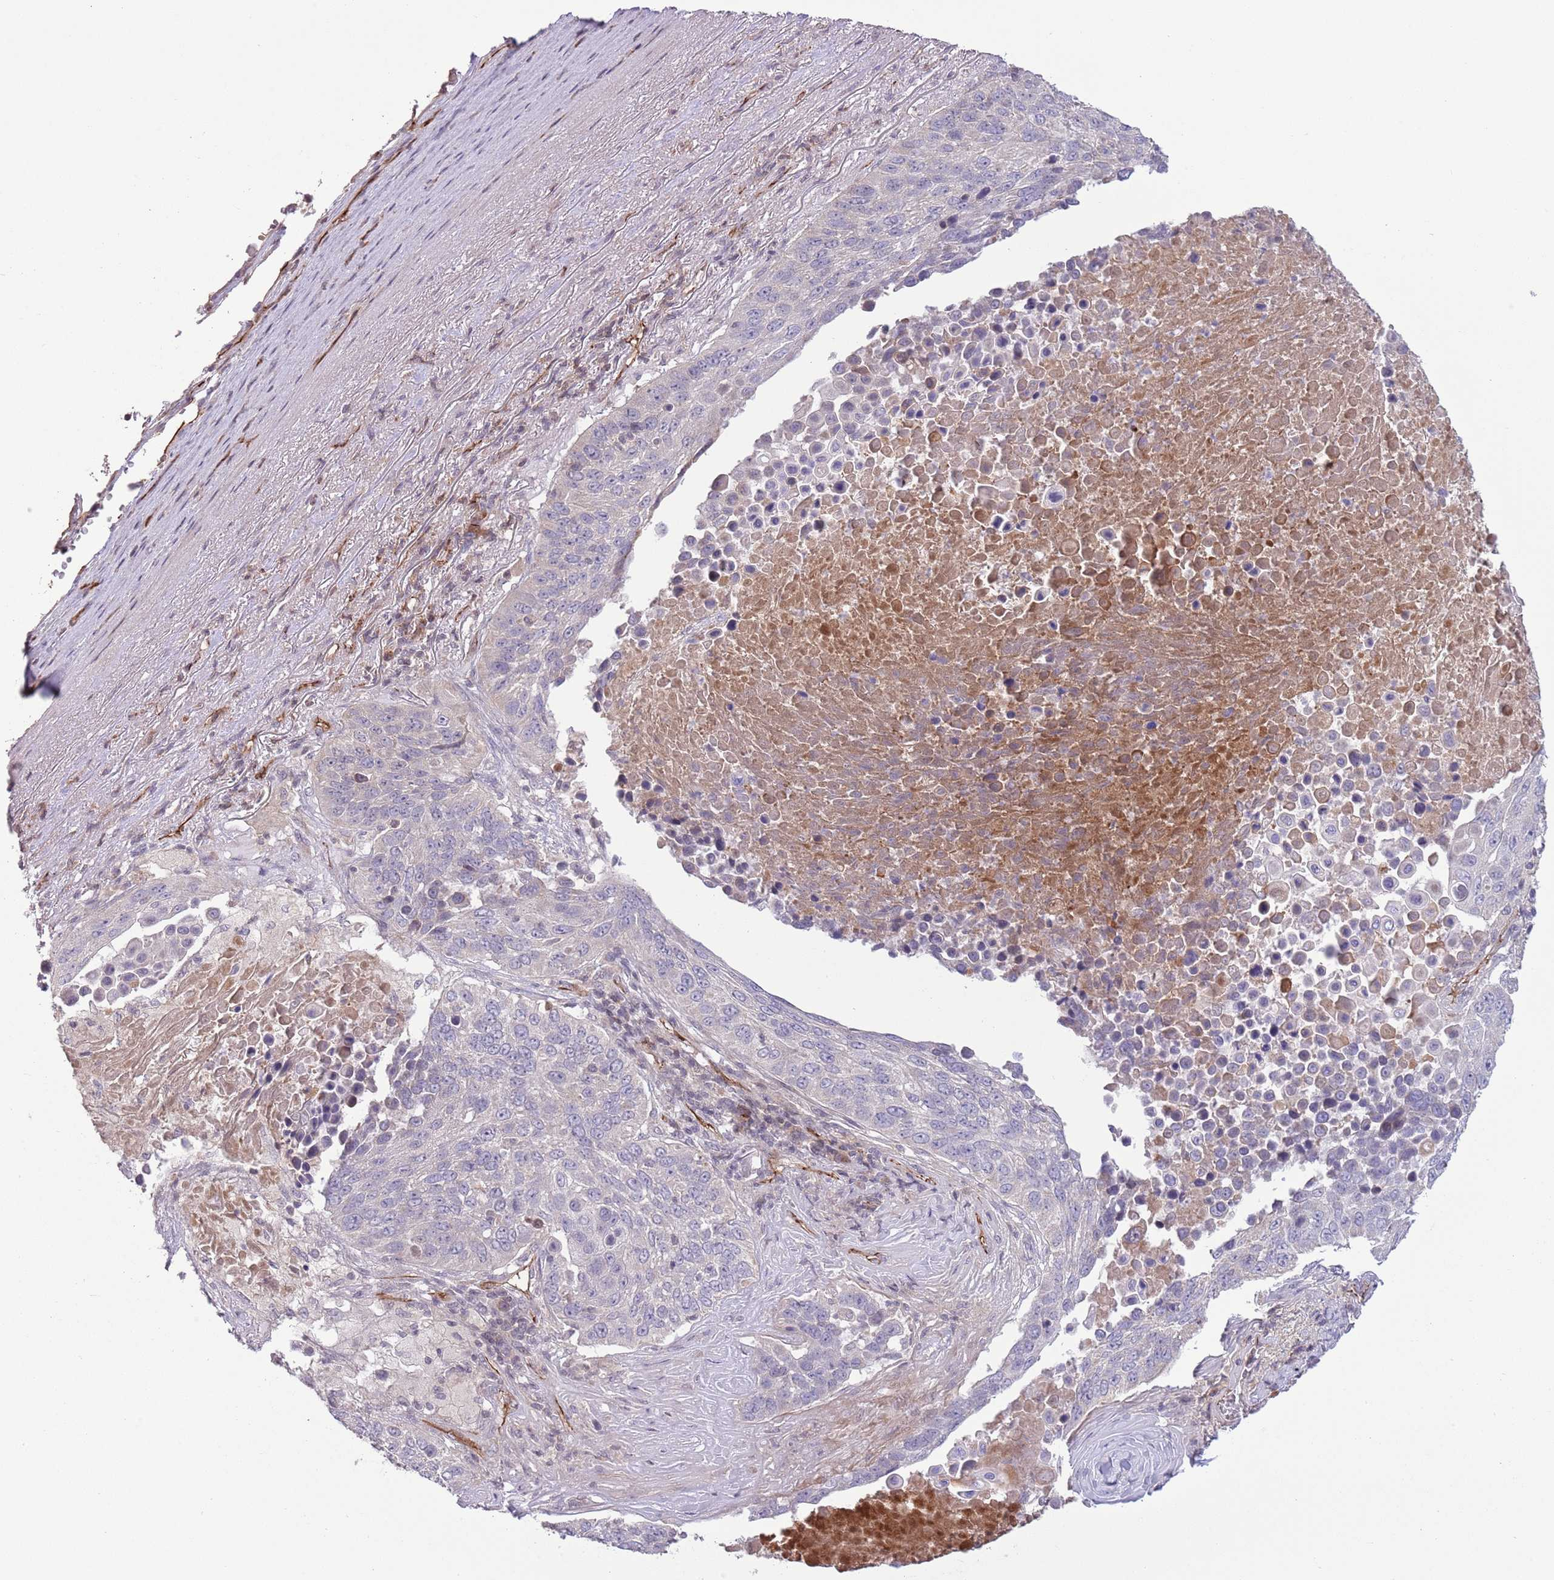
{"staining": {"intensity": "negative", "quantity": "none", "location": "none"}, "tissue": "lung cancer", "cell_type": "Tumor cells", "image_type": "cancer", "snomed": [{"axis": "morphology", "description": "Normal tissue, NOS"}, {"axis": "morphology", "description": "Squamous cell carcinoma, NOS"}, {"axis": "topography", "description": "Lymph node"}, {"axis": "topography", "description": "Lung"}], "caption": "Histopathology image shows no protein staining in tumor cells of lung cancer tissue. The staining is performed using DAB brown chromogen with nuclei counter-stained in using hematoxylin.", "gene": "DPP10", "patient": {"sex": "male", "age": 66}}